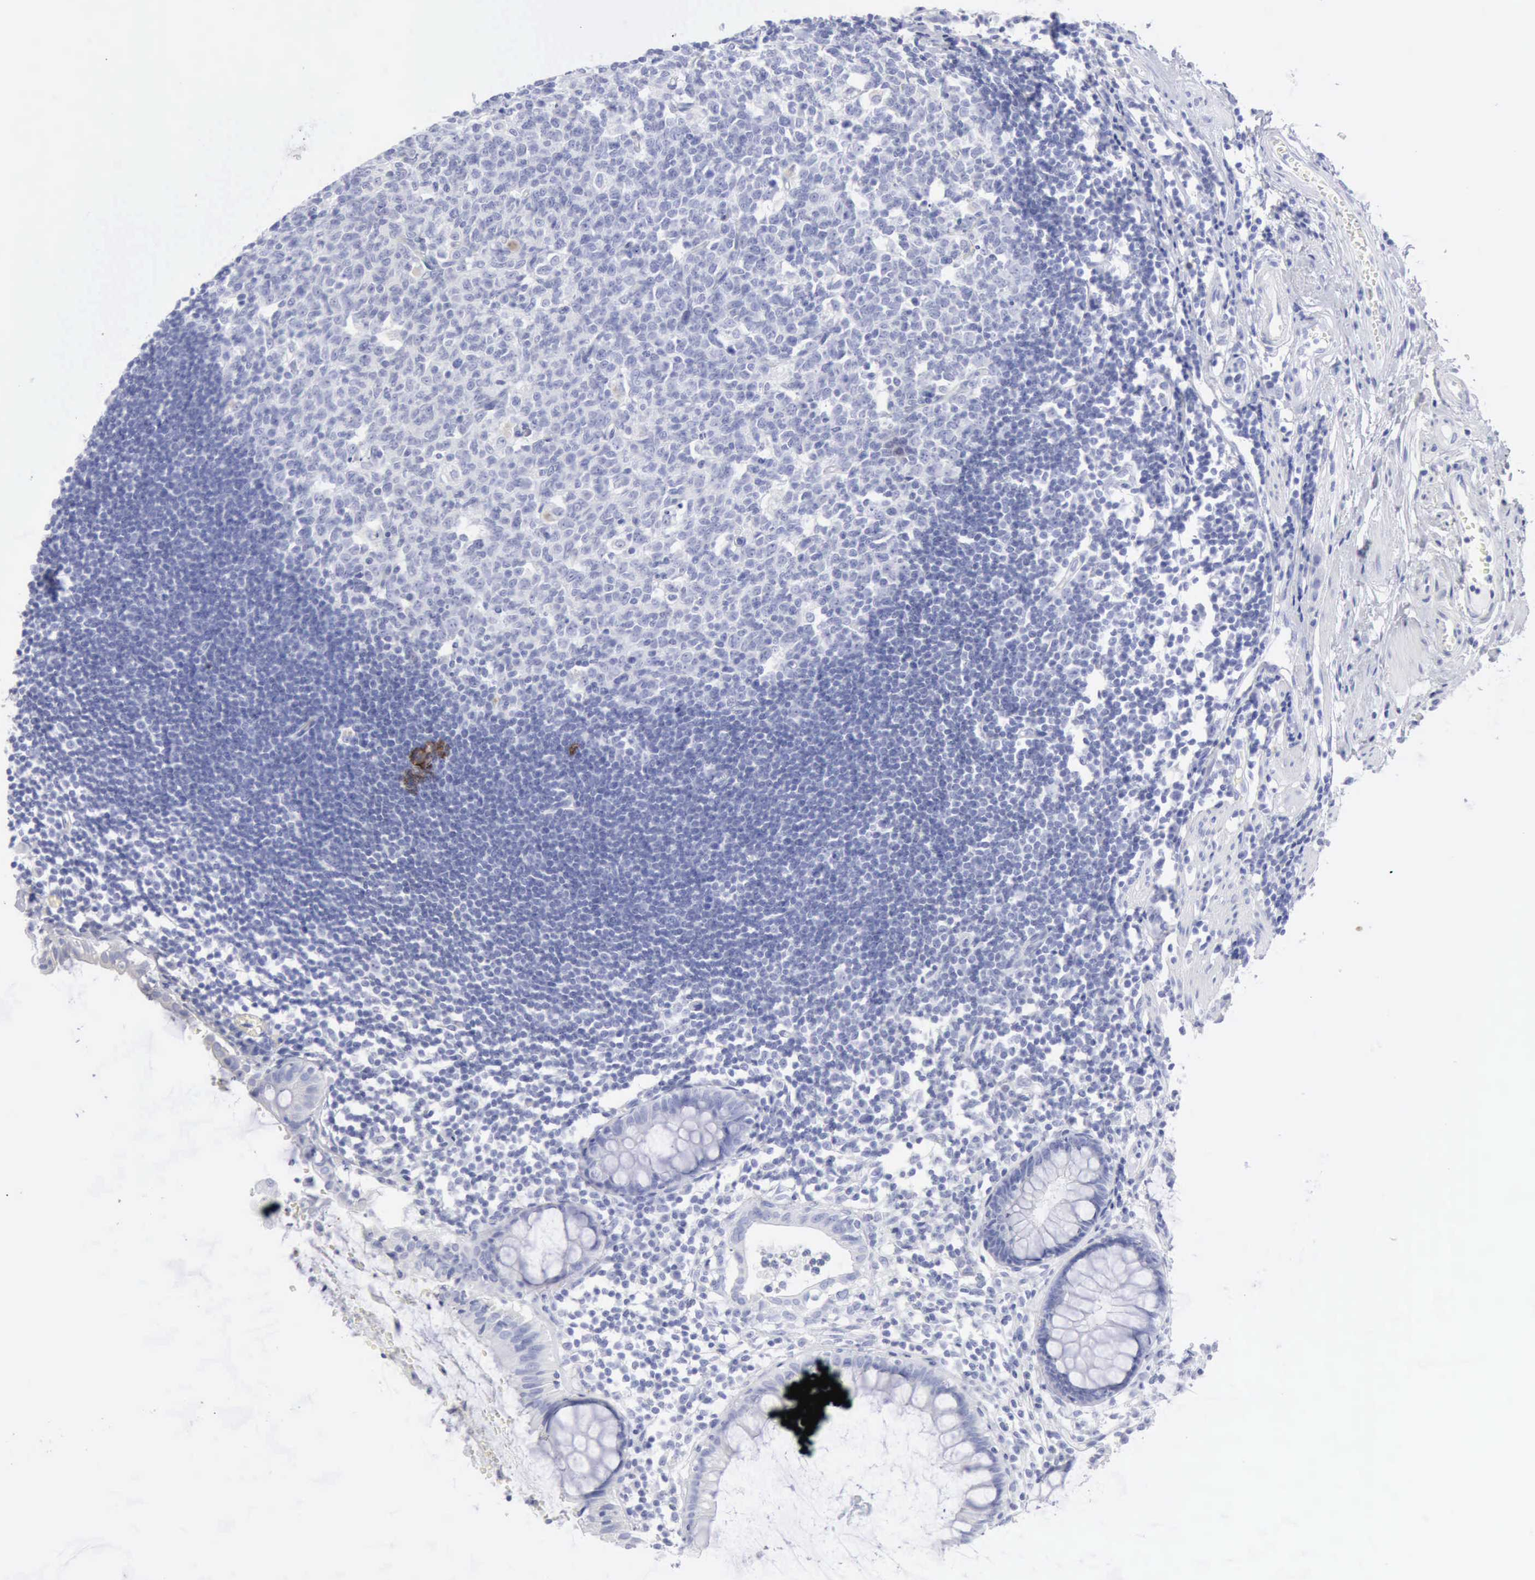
{"staining": {"intensity": "negative", "quantity": "none", "location": "none"}, "tissue": "rectum", "cell_type": "Glandular cells", "image_type": "normal", "snomed": [{"axis": "morphology", "description": "Normal tissue, NOS"}, {"axis": "topography", "description": "Rectum"}], "caption": "This photomicrograph is of unremarkable rectum stained with IHC to label a protein in brown with the nuclei are counter-stained blue. There is no staining in glandular cells. (Stains: DAB (3,3'-diaminobenzidine) immunohistochemistry (IHC) with hematoxylin counter stain, Microscopy: brightfield microscopy at high magnification).", "gene": "KRT5", "patient": {"sex": "female", "age": 66}}